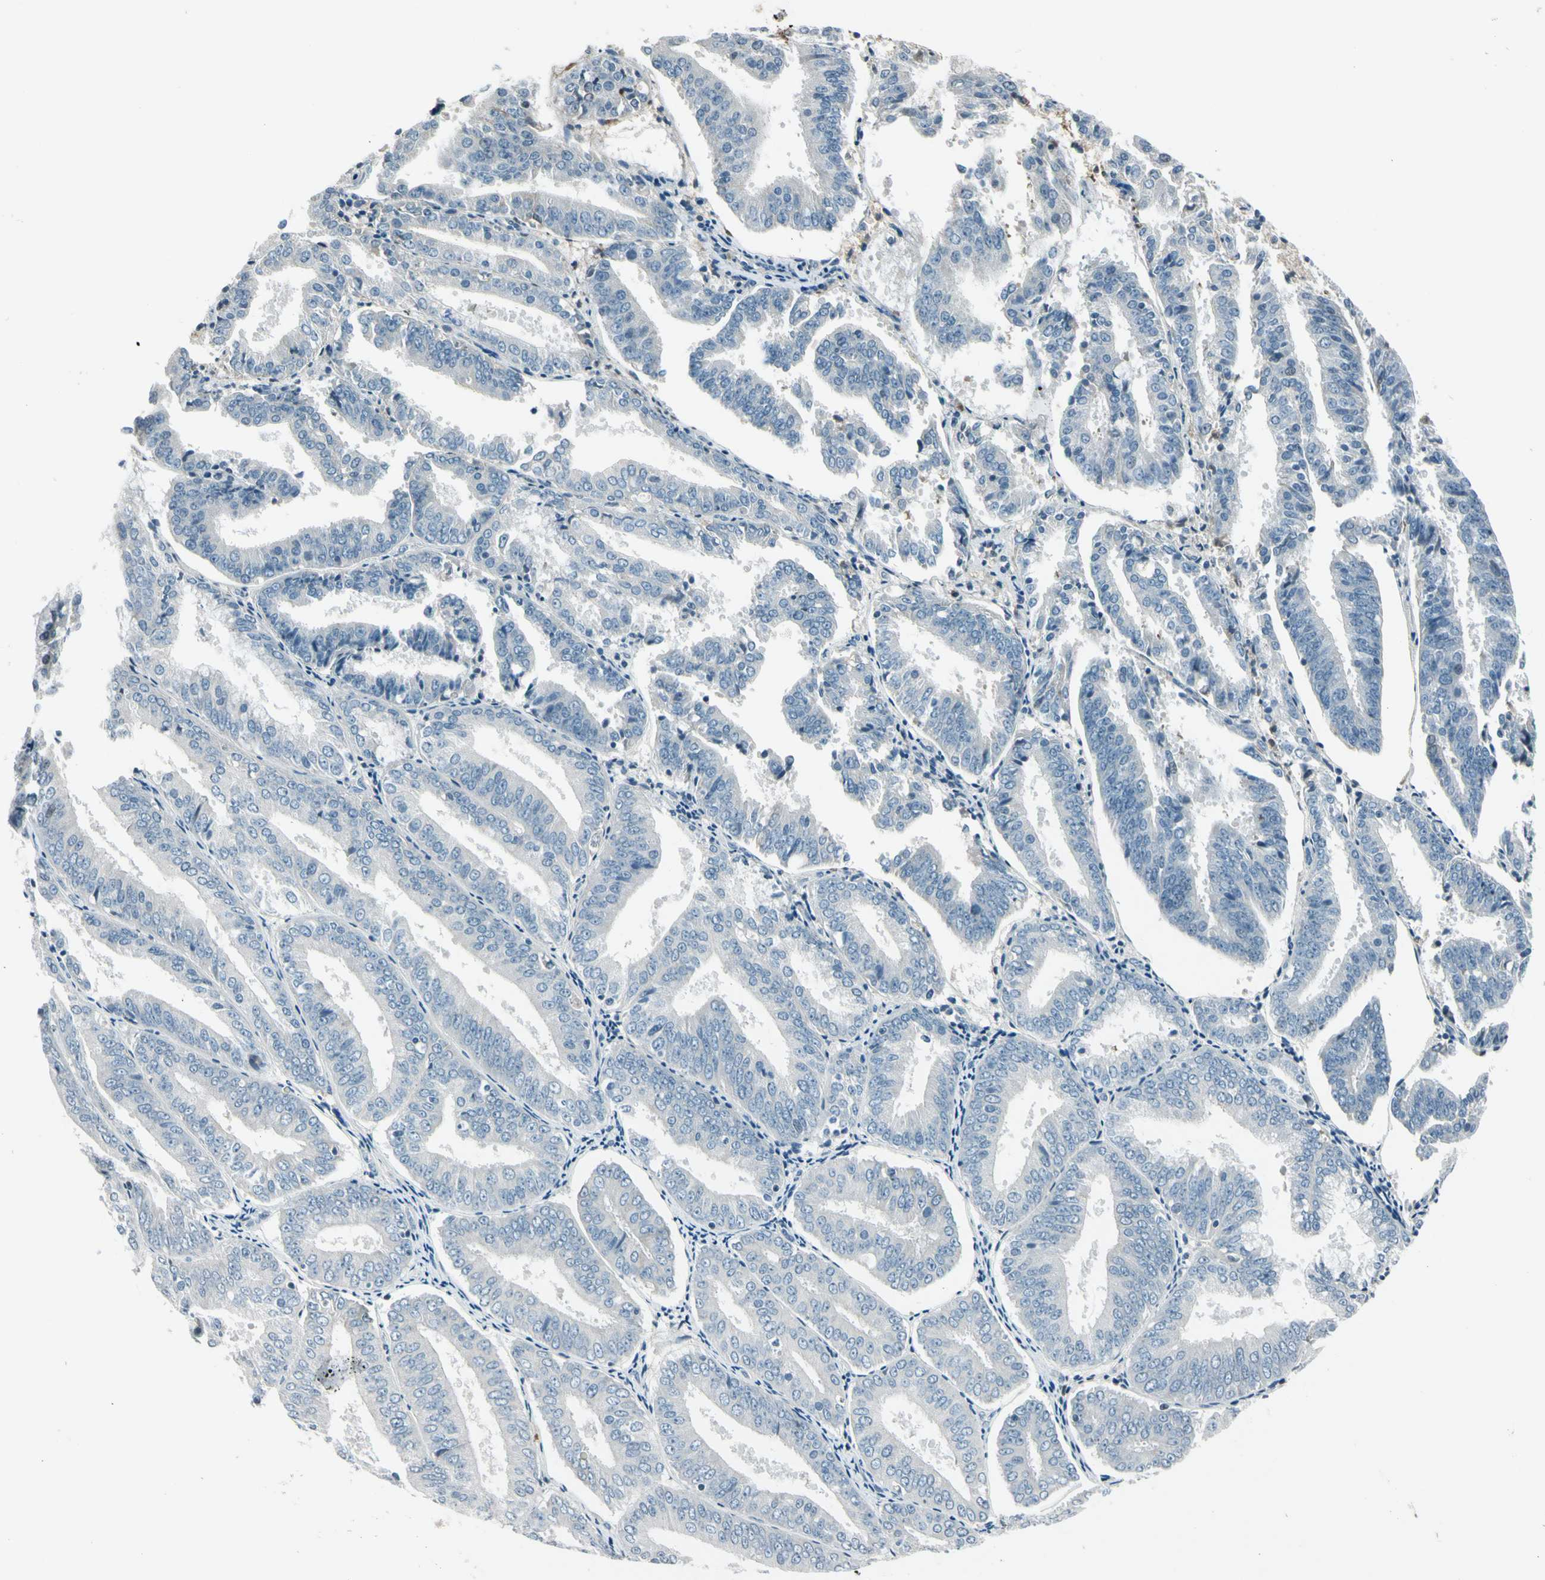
{"staining": {"intensity": "negative", "quantity": "none", "location": "none"}, "tissue": "endometrial cancer", "cell_type": "Tumor cells", "image_type": "cancer", "snomed": [{"axis": "morphology", "description": "Adenocarcinoma, NOS"}, {"axis": "topography", "description": "Endometrium"}], "caption": "The IHC photomicrograph has no significant positivity in tumor cells of adenocarcinoma (endometrial) tissue.", "gene": "PDPN", "patient": {"sex": "female", "age": 63}}